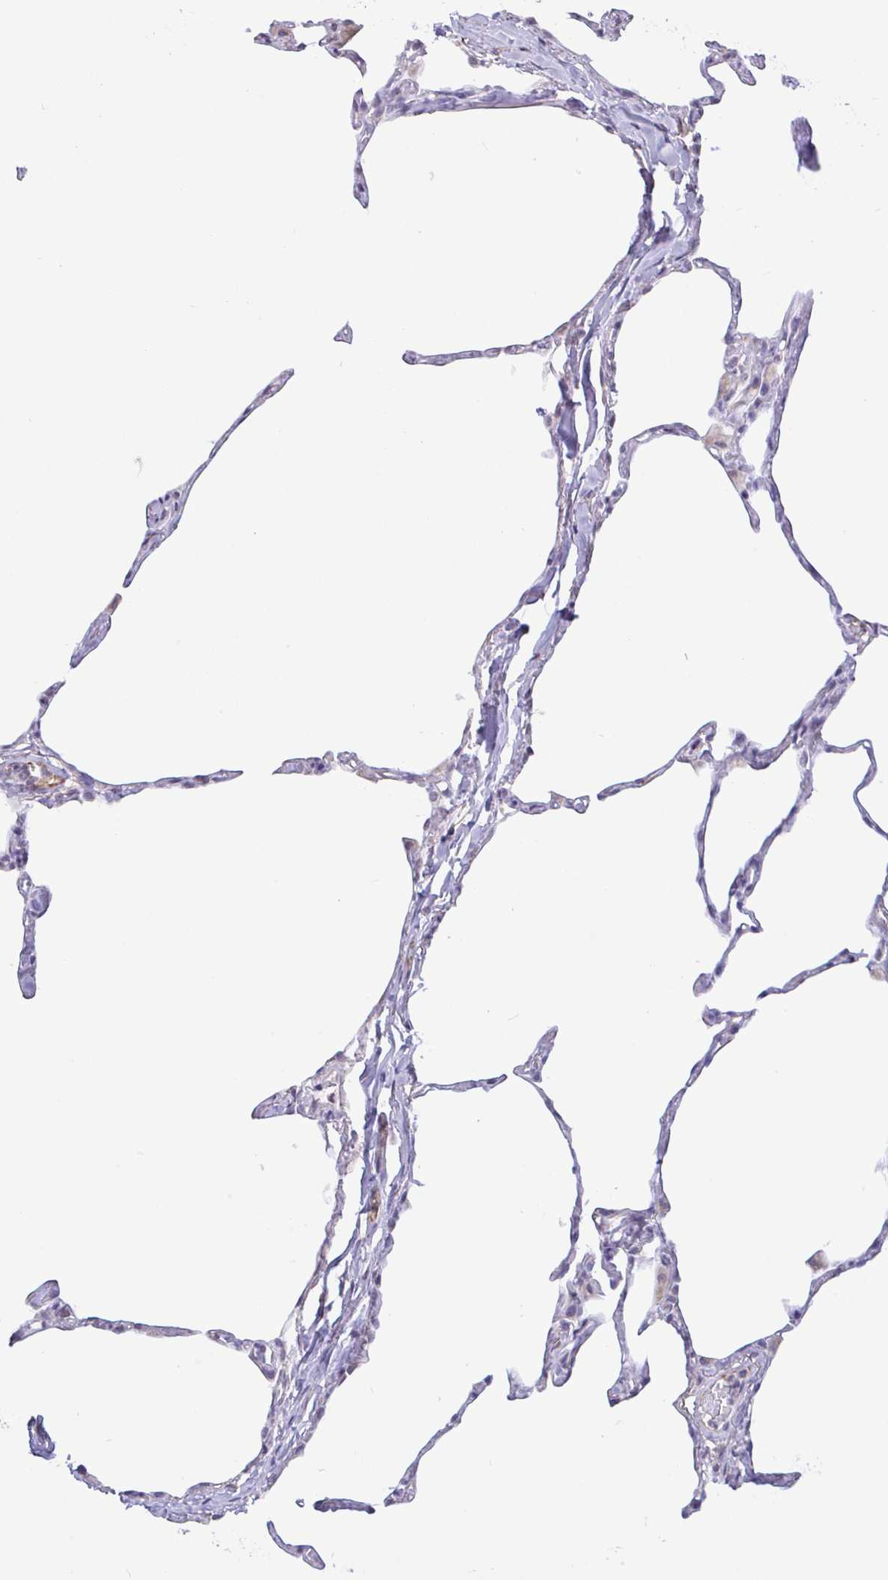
{"staining": {"intensity": "negative", "quantity": "none", "location": "none"}, "tissue": "lung", "cell_type": "Alveolar cells", "image_type": "normal", "snomed": [{"axis": "morphology", "description": "Normal tissue, NOS"}, {"axis": "topography", "description": "Lung"}], "caption": "Benign lung was stained to show a protein in brown. There is no significant expression in alveolar cells.", "gene": "PLCD4", "patient": {"sex": "male", "age": 65}}